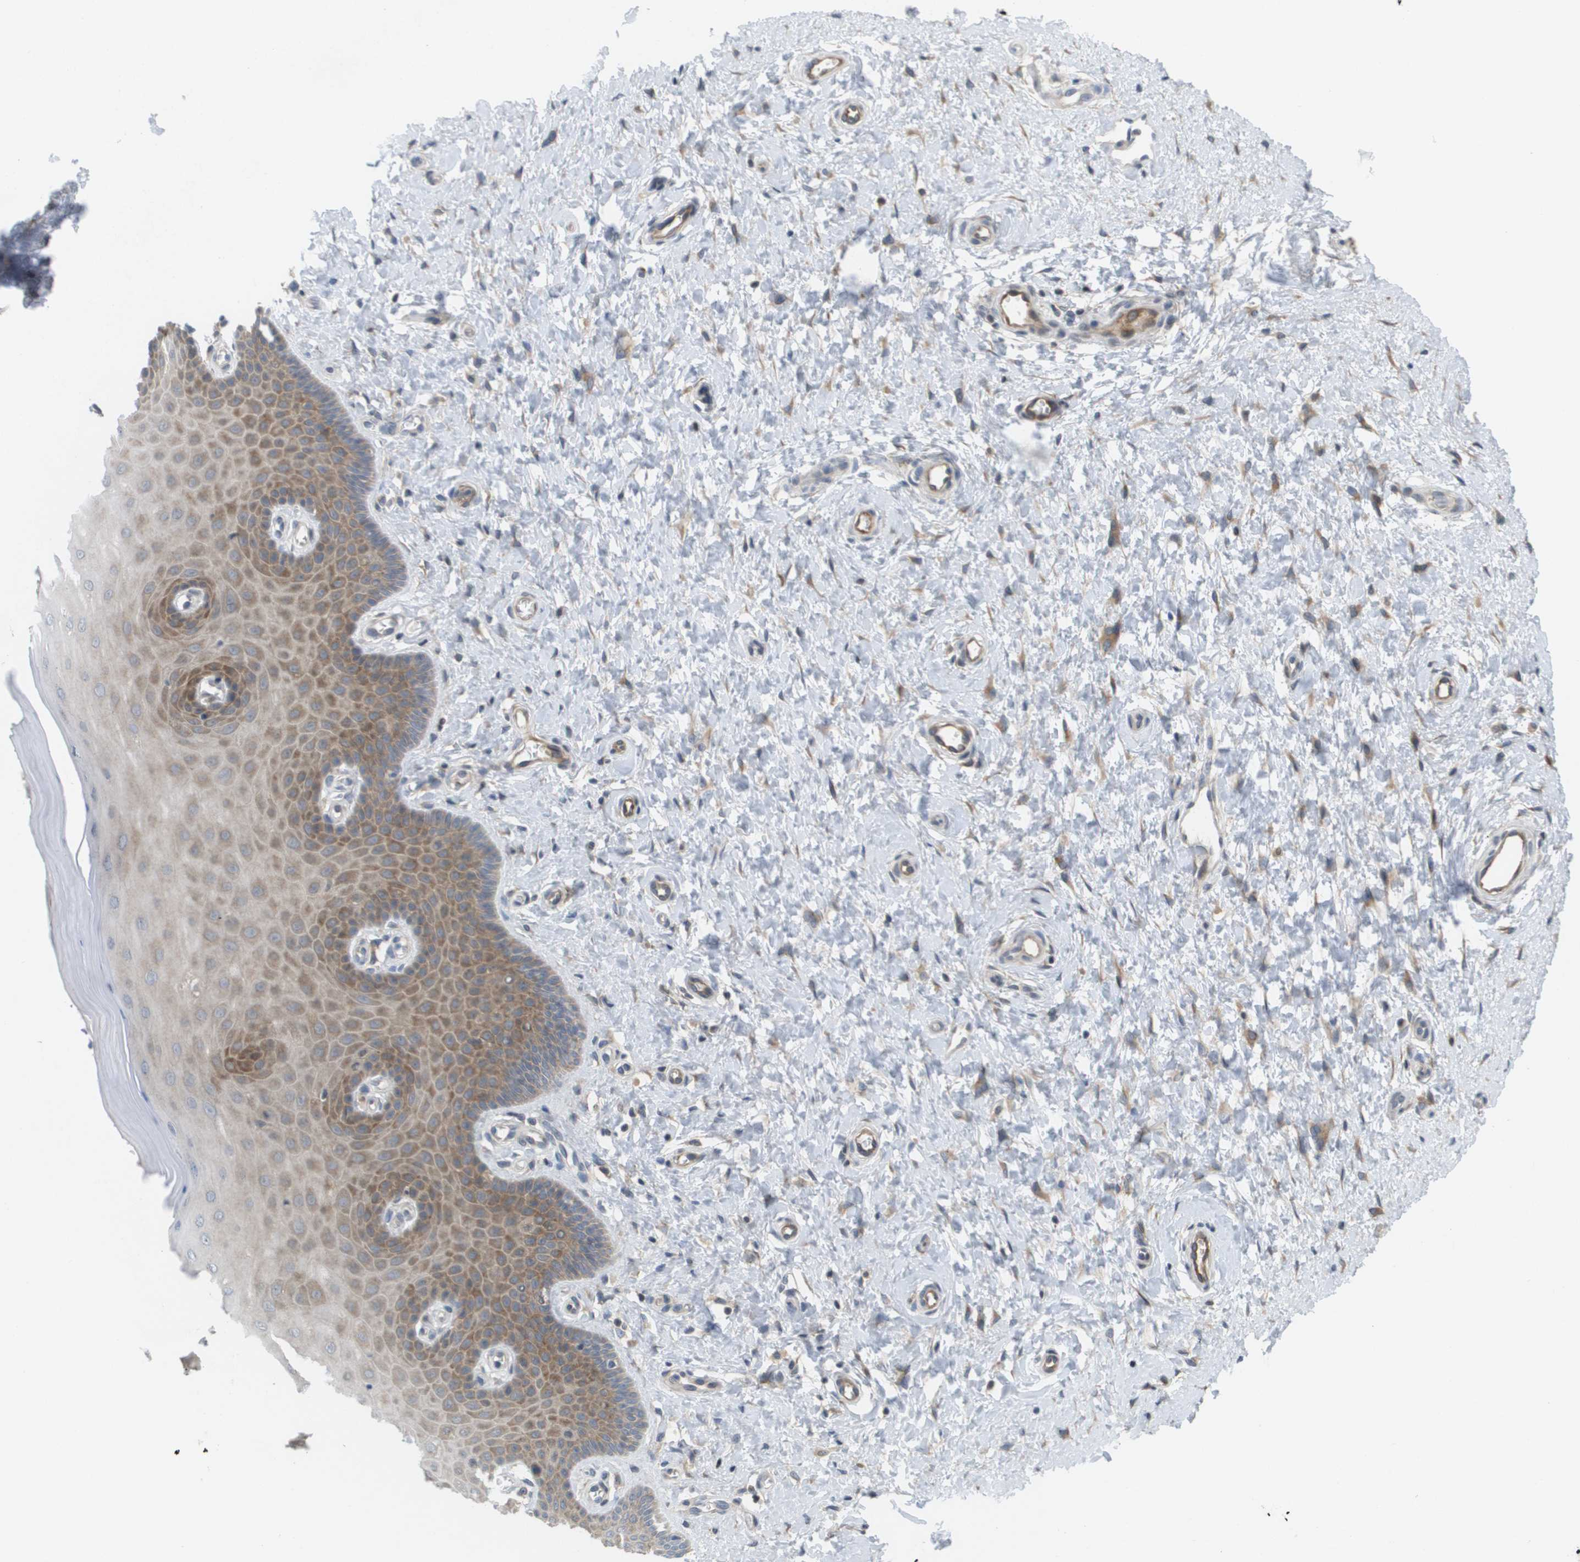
{"staining": {"intensity": "negative", "quantity": "none", "location": "none"}, "tissue": "cervix", "cell_type": "Glandular cells", "image_type": "normal", "snomed": [{"axis": "morphology", "description": "Normal tissue, NOS"}, {"axis": "topography", "description": "Cervix"}], "caption": "DAB (3,3'-diaminobenzidine) immunohistochemical staining of normal cervix exhibits no significant staining in glandular cells. (DAB IHC with hematoxylin counter stain).", "gene": "MARCHF8", "patient": {"sex": "female", "age": 55}}